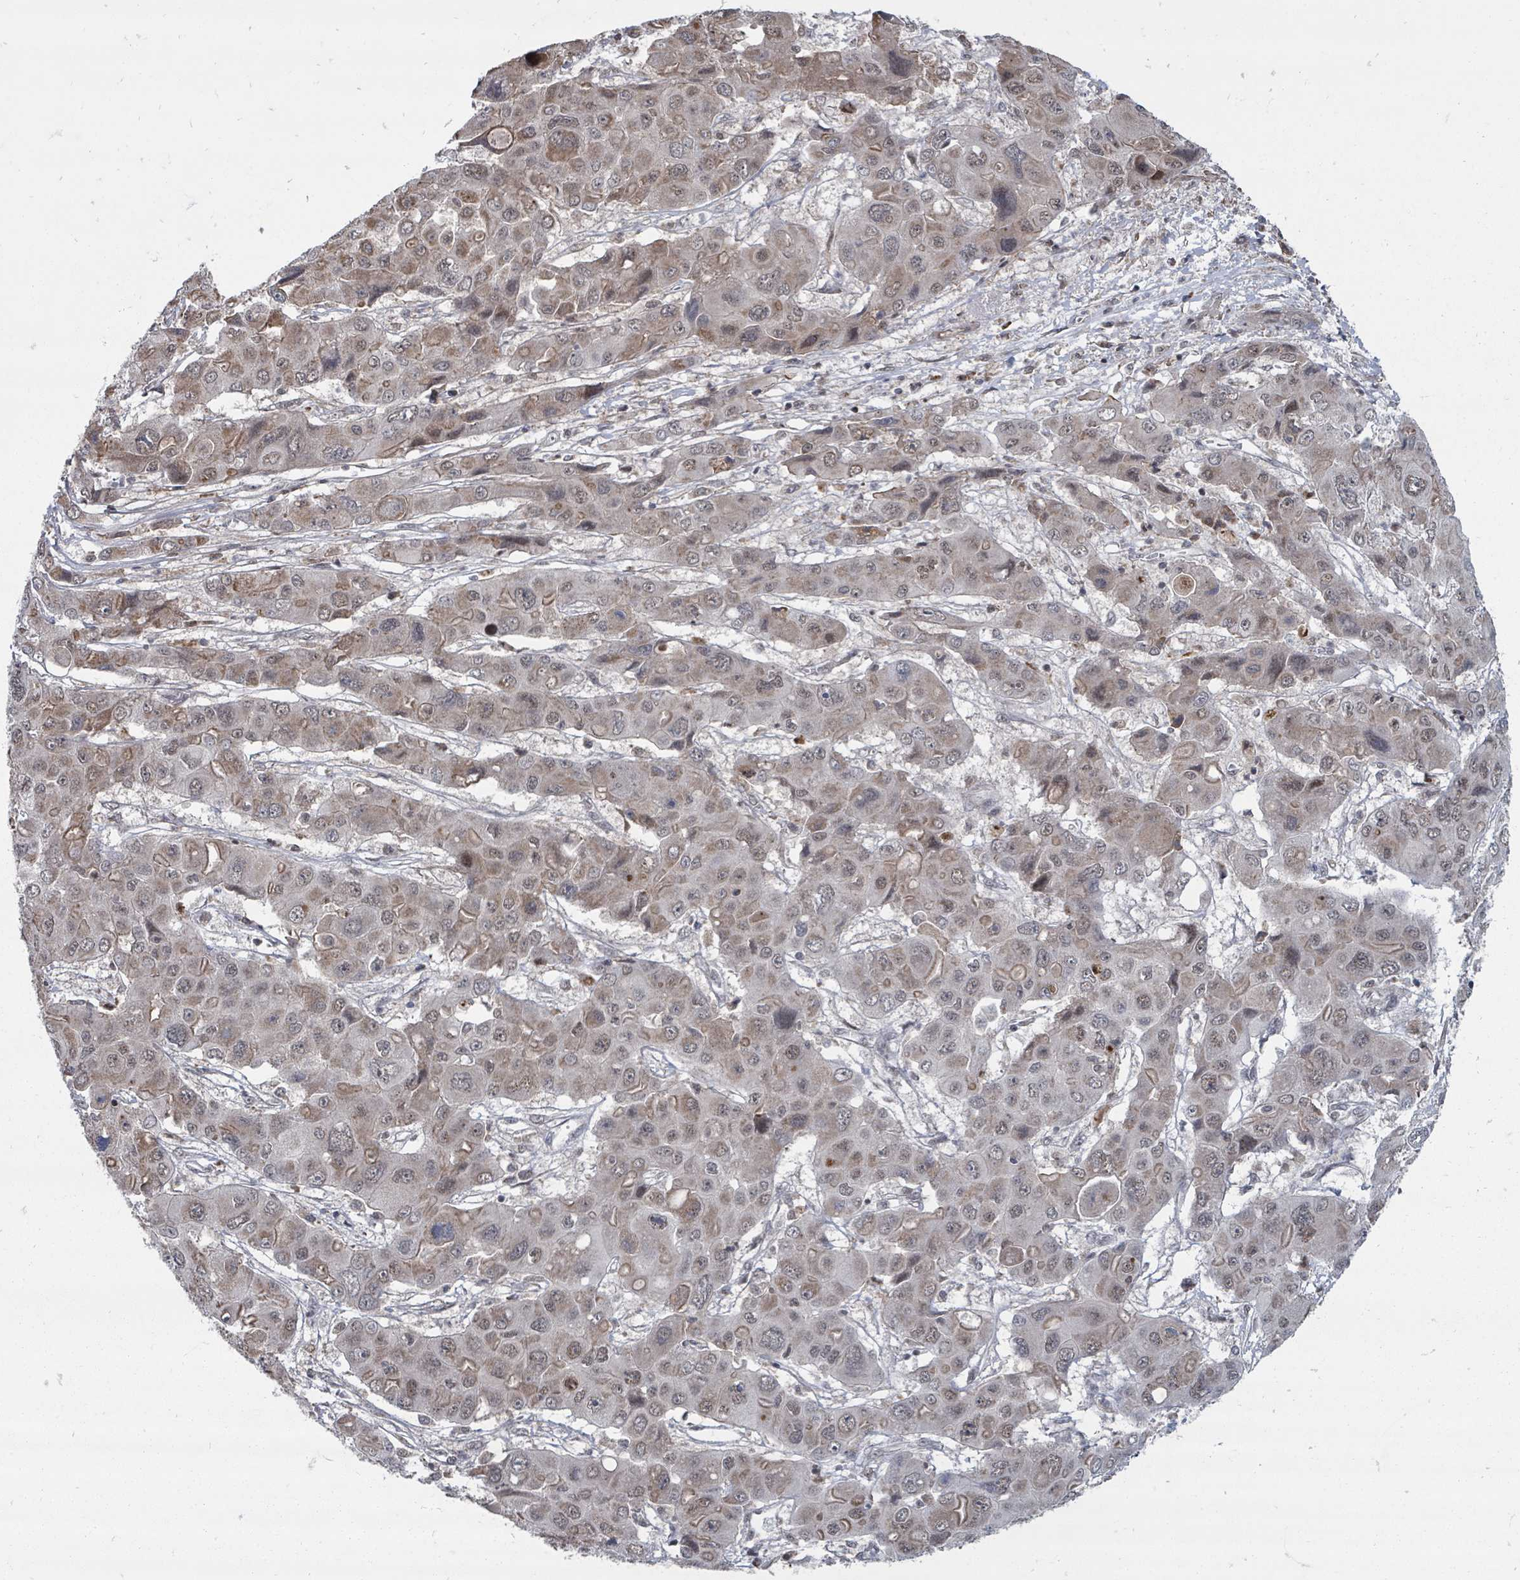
{"staining": {"intensity": "moderate", "quantity": ">75%", "location": "cytoplasmic/membranous,nuclear"}, "tissue": "liver cancer", "cell_type": "Tumor cells", "image_type": "cancer", "snomed": [{"axis": "morphology", "description": "Cholangiocarcinoma"}, {"axis": "topography", "description": "Liver"}], "caption": "Protein staining exhibits moderate cytoplasmic/membranous and nuclear staining in about >75% of tumor cells in liver cancer. (brown staining indicates protein expression, while blue staining denotes nuclei).", "gene": "MAGOHB", "patient": {"sex": "male", "age": 67}}